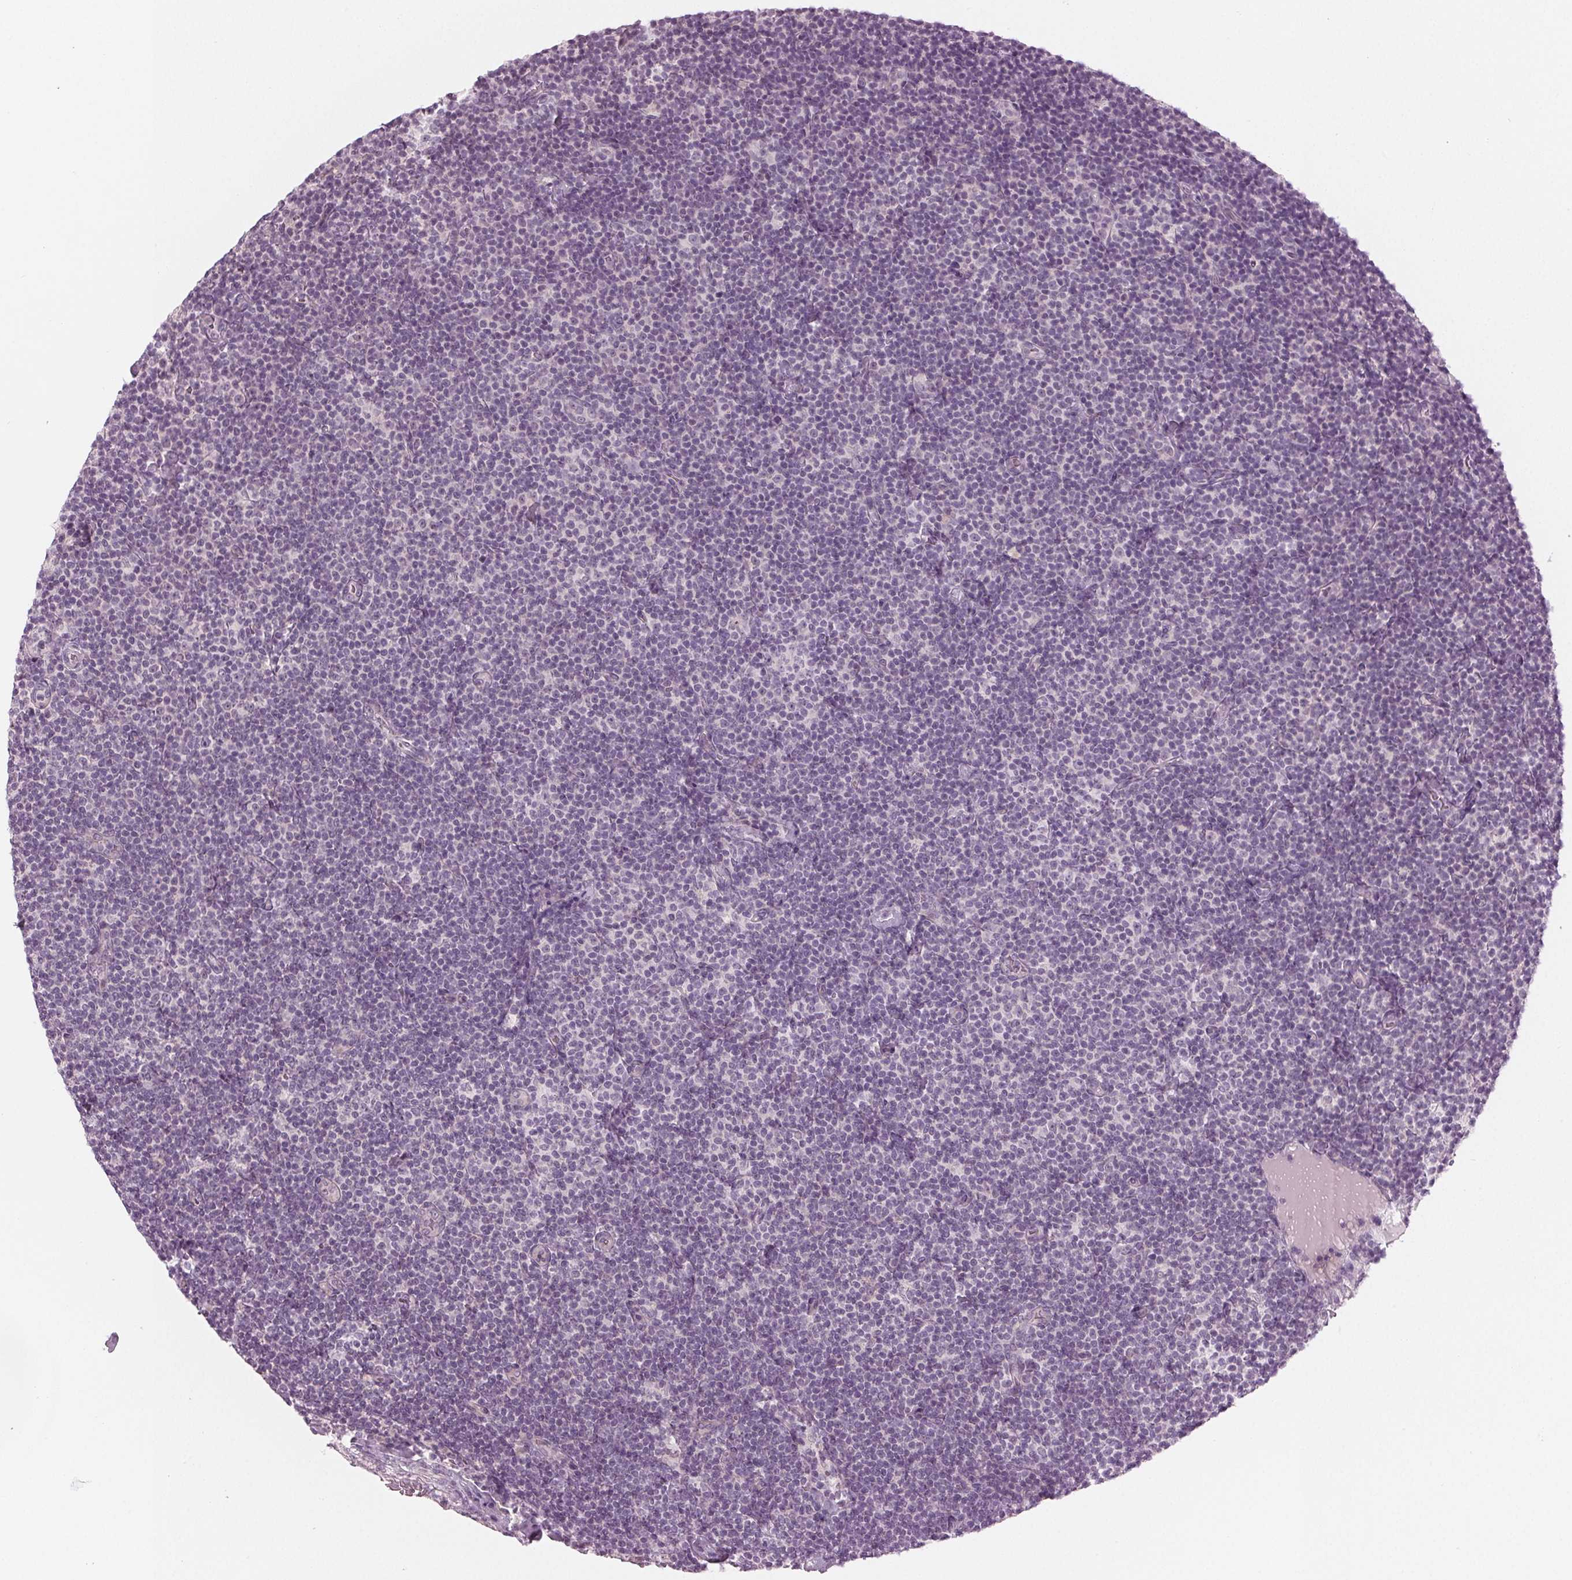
{"staining": {"intensity": "negative", "quantity": "none", "location": "none"}, "tissue": "lymphoma", "cell_type": "Tumor cells", "image_type": "cancer", "snomed": [{"axis": "morphology", "description": "Malignant lymphoma, non-Hodgkin's type, Low grade"}, {"axis": "topography", "description": "Lymph node"}], "caption": "Immunohistochemistry photomicrograph of neoplastic tissue: lymphoma stained with DAB demonstrates no significant protein expression in tumor cells.", "gene": "PRAP1", "patient": {"sex": "male", "age": 81}}